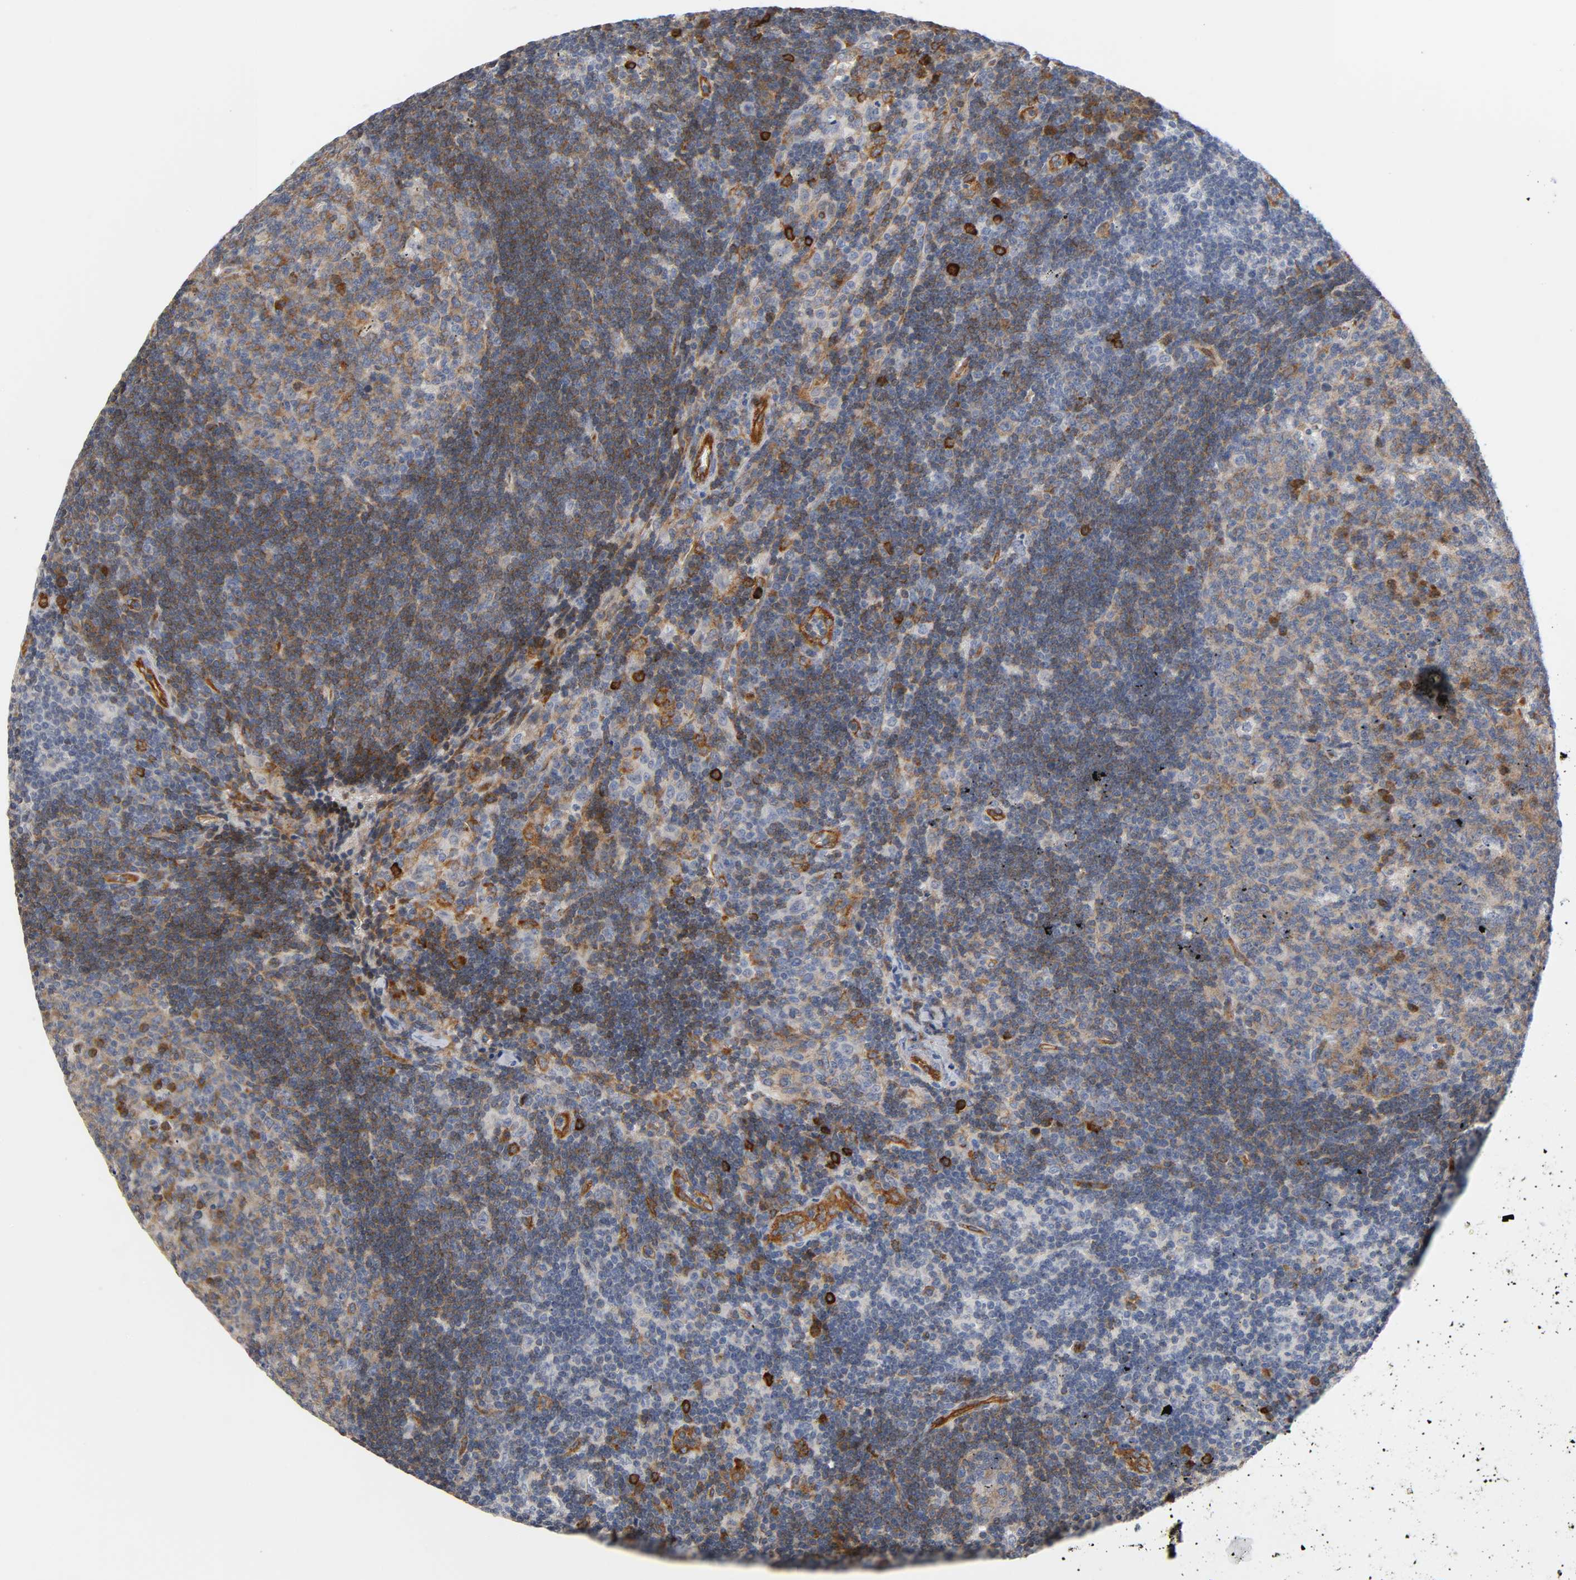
{"staining": {"intensity": "moderate", "quantity": ">75%", "location": "cytoplasmic/membranous"}, "tissue": "lymph node", "cell_type": "Germinal center cells", "image_type": "normal", "snomed": [{"axis": "morphology", "description": "Normal tissue, NOS"}, {"axis": "morphology", "description": "Squamous cell carcinoma, metastatic, NOS"}, {"axis": "topography", "description": "Lymph node"}], "caption": "Brown immunohistochemical staining in unremarkable lymph node demonstrates moderate cytoplasmic/membranous positivity in approximately >75% of germinal center cells.", "gene": "CD2AP", "patient": {"sex": "female", "age": 53}}